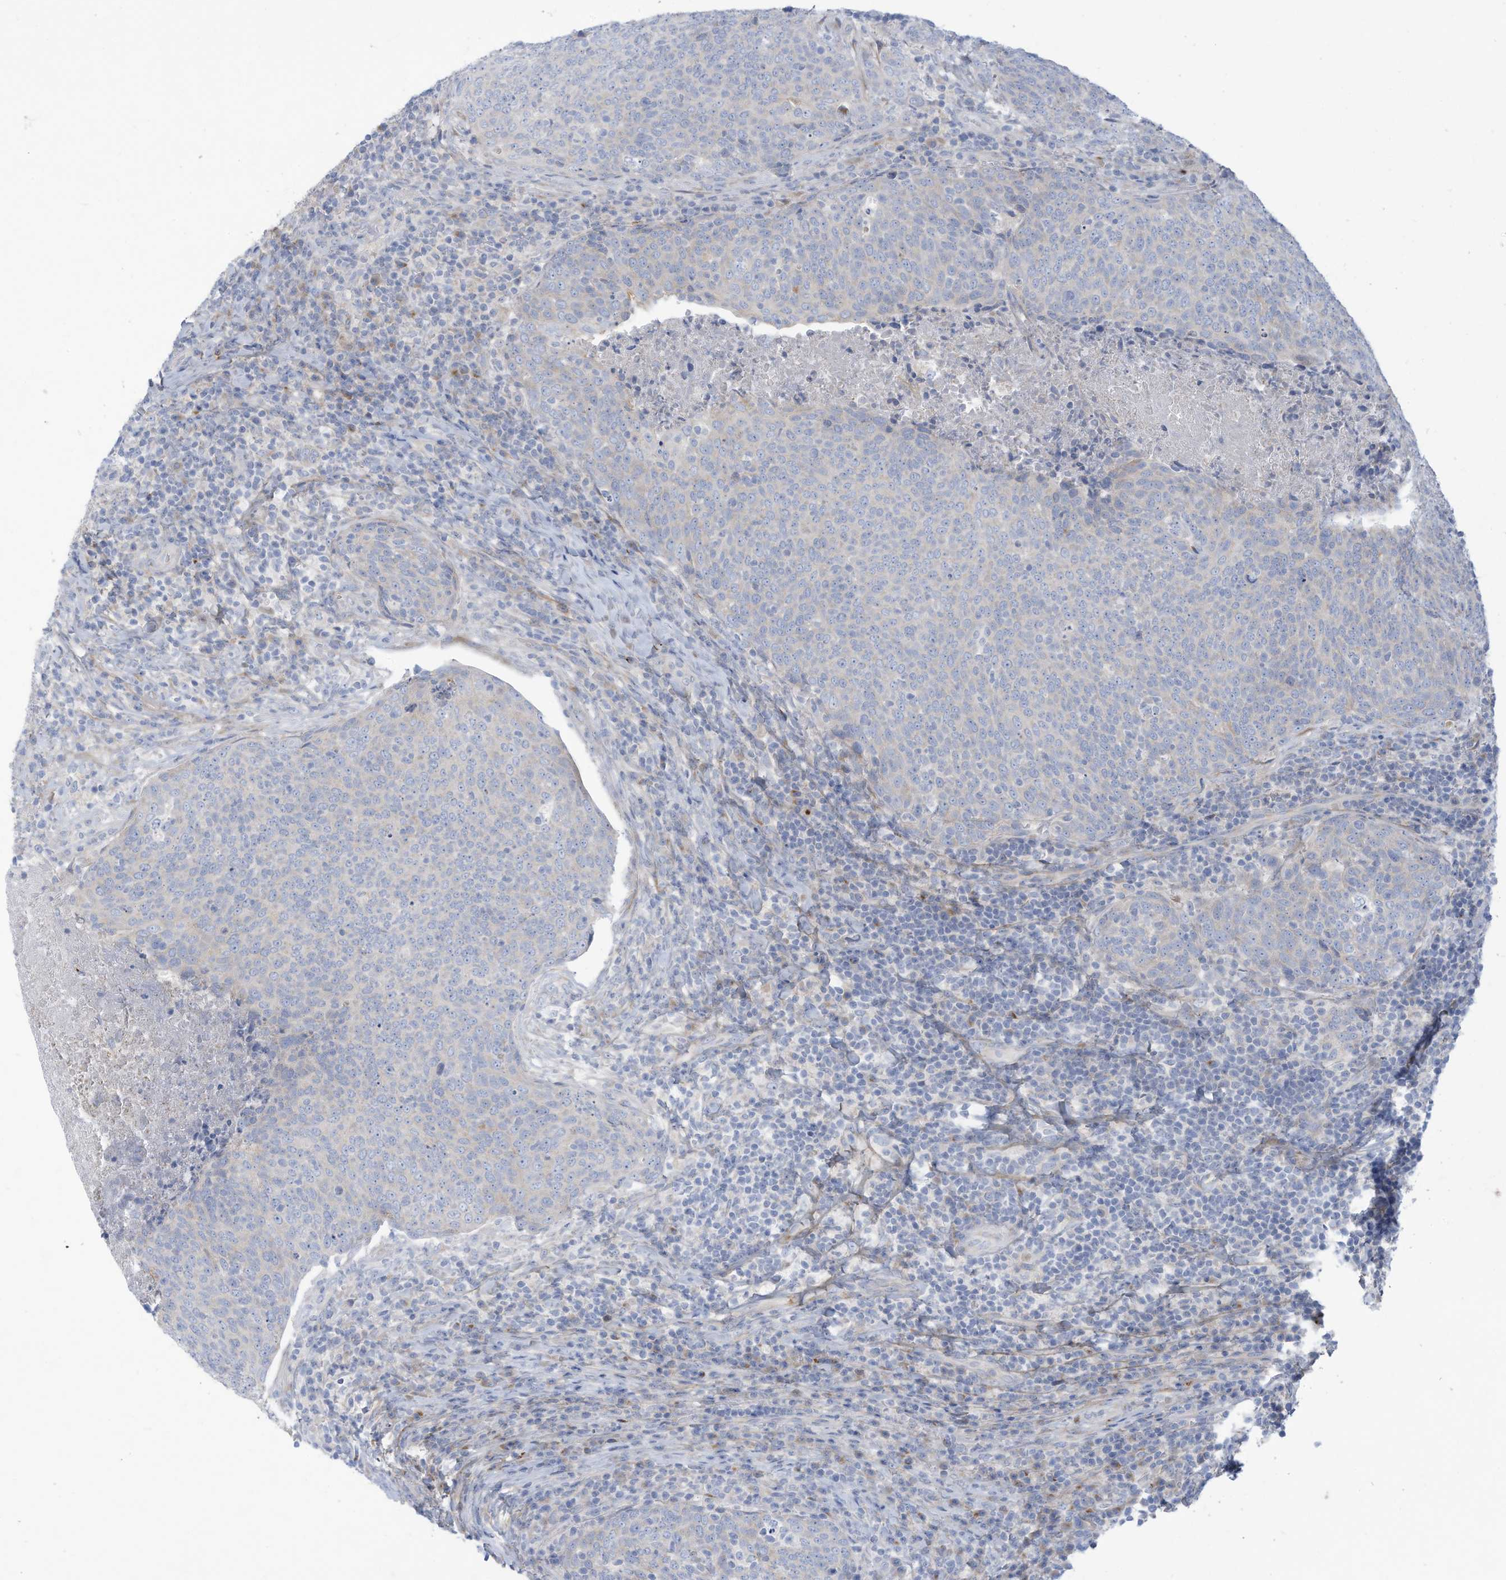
{"staining": {"intensity": "negative", "quantity": "none", "location": "none"}, "tissue": "head and neck cancer", "cell_type": "Tumor cells", "image_type": "cancer", "snomed": [{"axis": "morphology", "description": "Squamous cell carcinoma, NOS"}, {"axis": "morphology", "description": "Squamous cell carcinoma, metastatic, NOS"}, {"axis": "topography", "description": "Lymph node"}, {"axis": "topography", "description": "Head-Neck"}], "caption": "Human head and neck metastatic squamous cell carcinoma stained for a protein using immunohistochemistry (IHC) shows no positivity in tumor cells.", "gene": "TRMT2B", "patient": {"sex": "male", "age": 62}}